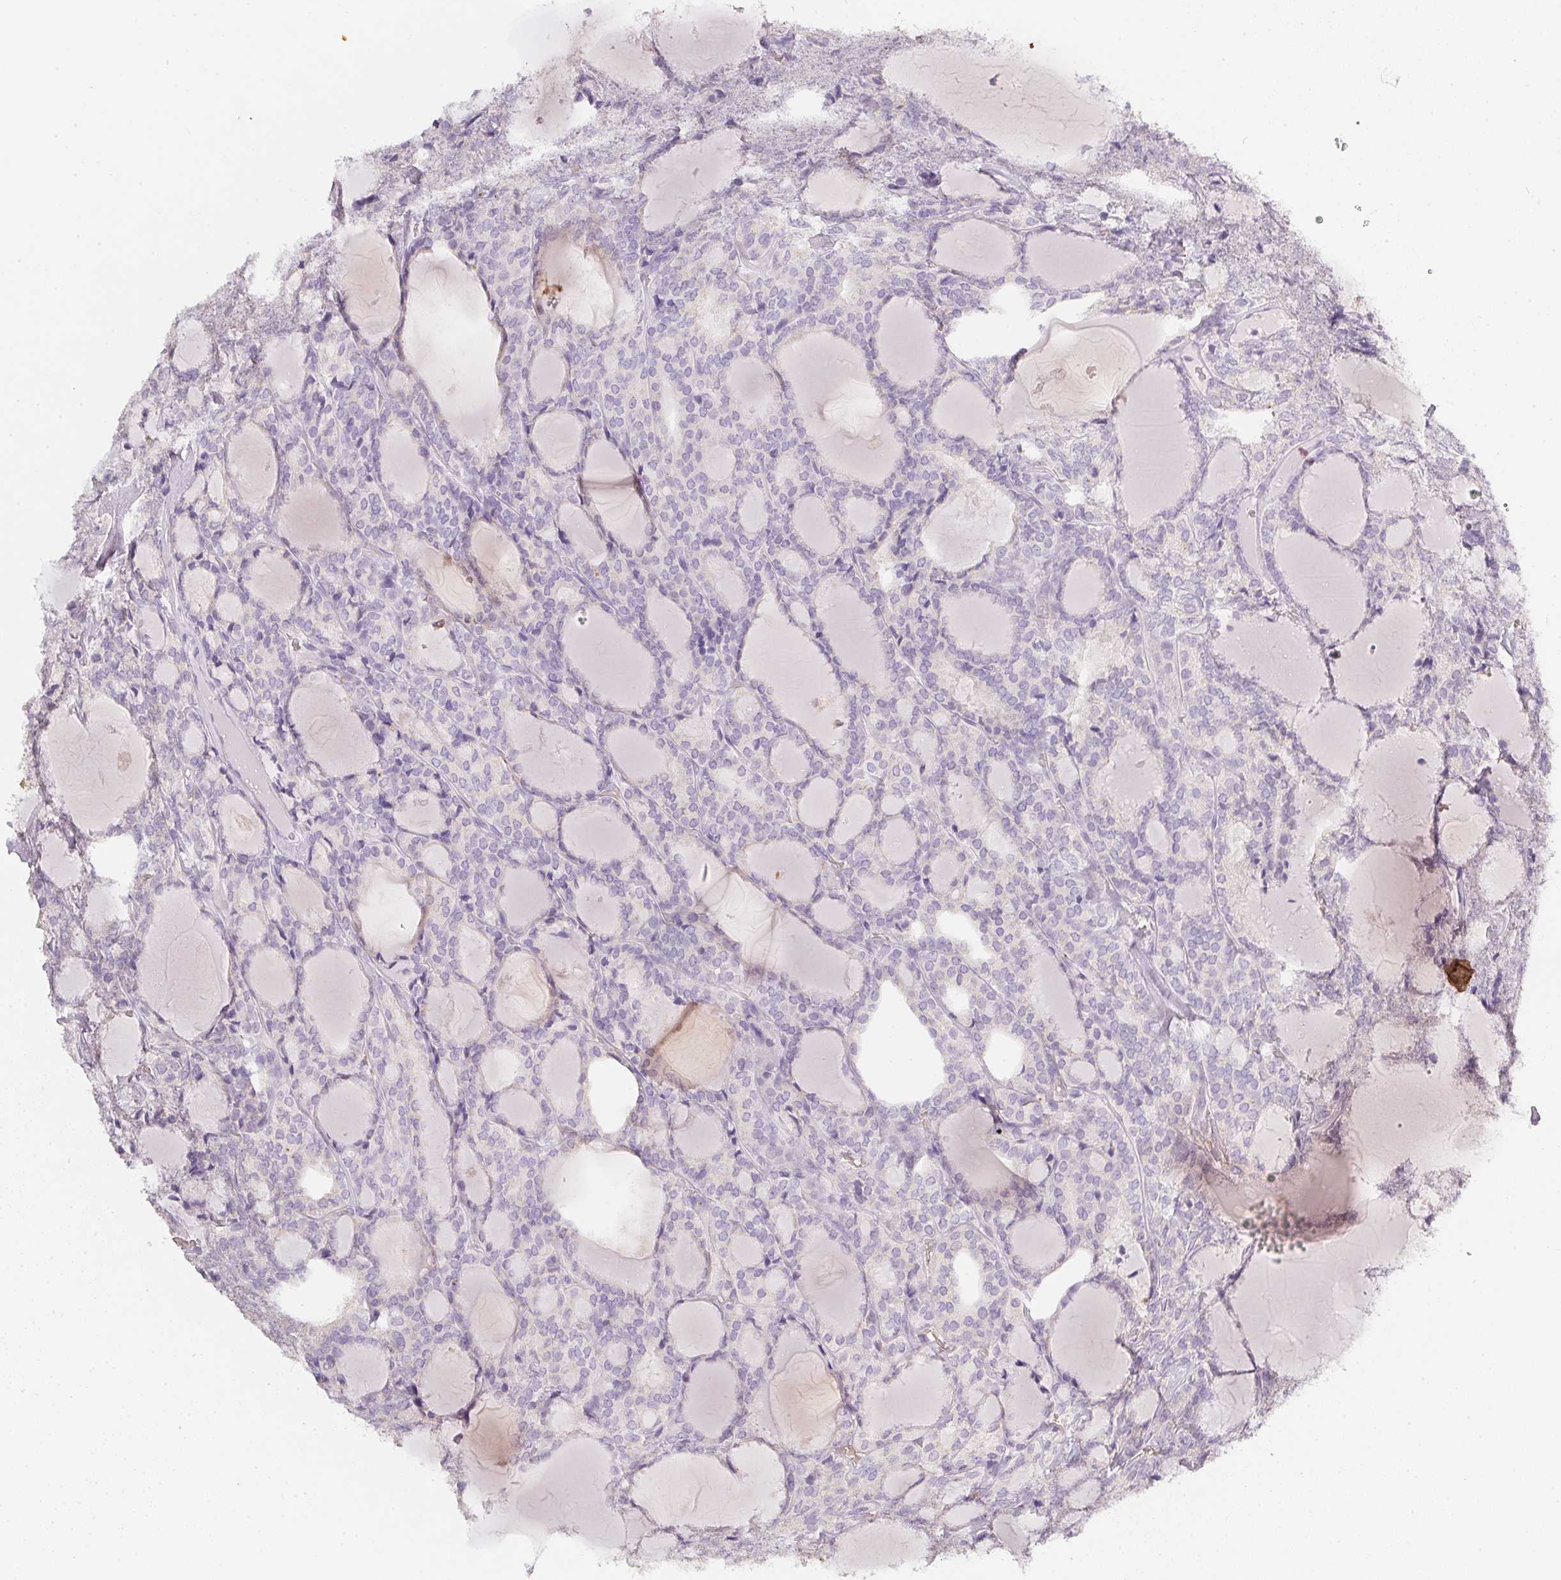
{"staining": {"intensity": "negative", "quantity": "none", "location": "none"}, "tissue": "thyroid cancer", "cell_type": "Tumor cells", "image_type": "cancer", "snomed": [{"axis": "morphology", "description": "Follicular adenoma carcinoma, NOS"}, {"axis": "topography", "description": "Thyroid gland"}], "caption": "There is no significant expression in tumor cells of thyroid follicular adenoma carcinoma.", "gene": "DCD", "patient": {"sex": "male", "age": 74}}